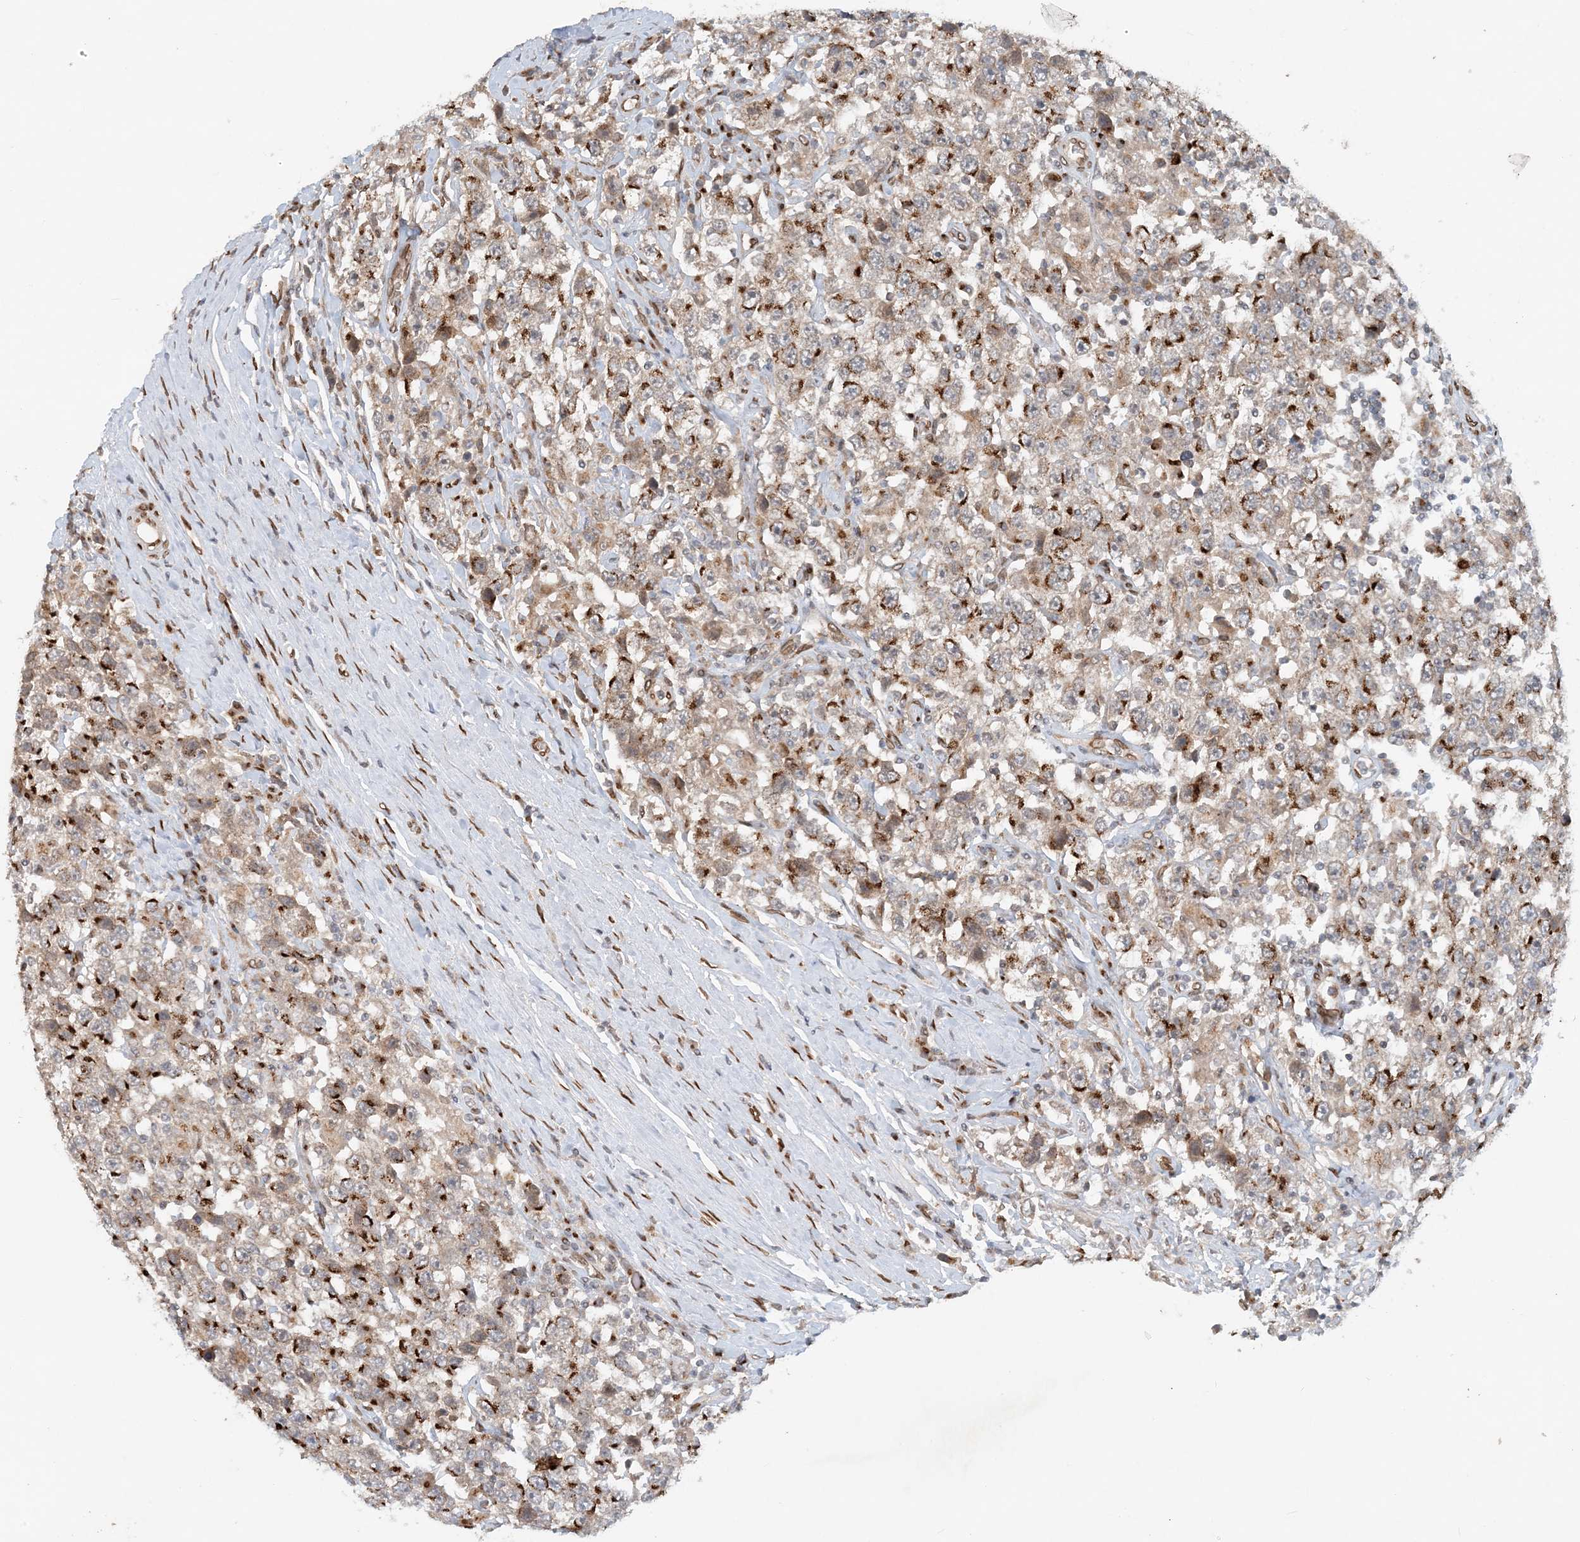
{"staining": {"intensity": "strong", "quantity": "25%-75%", "location": "cytoplasmic/membranous"}, "tissue": "testis cancer", "cell_type": "Tumor cells", "image_type": "cancer", "snomed": [{"axis": "morphology", "description": "Seminoma, NOS"}, {"axis": "topography", "description": "Testis"}], "caption": "DAB (3,3'-diaminobenzidine) immunohistochemical staining of testis cancer (seminoma) displays strong cytoplasmic/membranous protein staining in about 25%-75% of tumor cells.", "gene": "SLC35A2", "patient": {"sex": "male", "age": 41}}